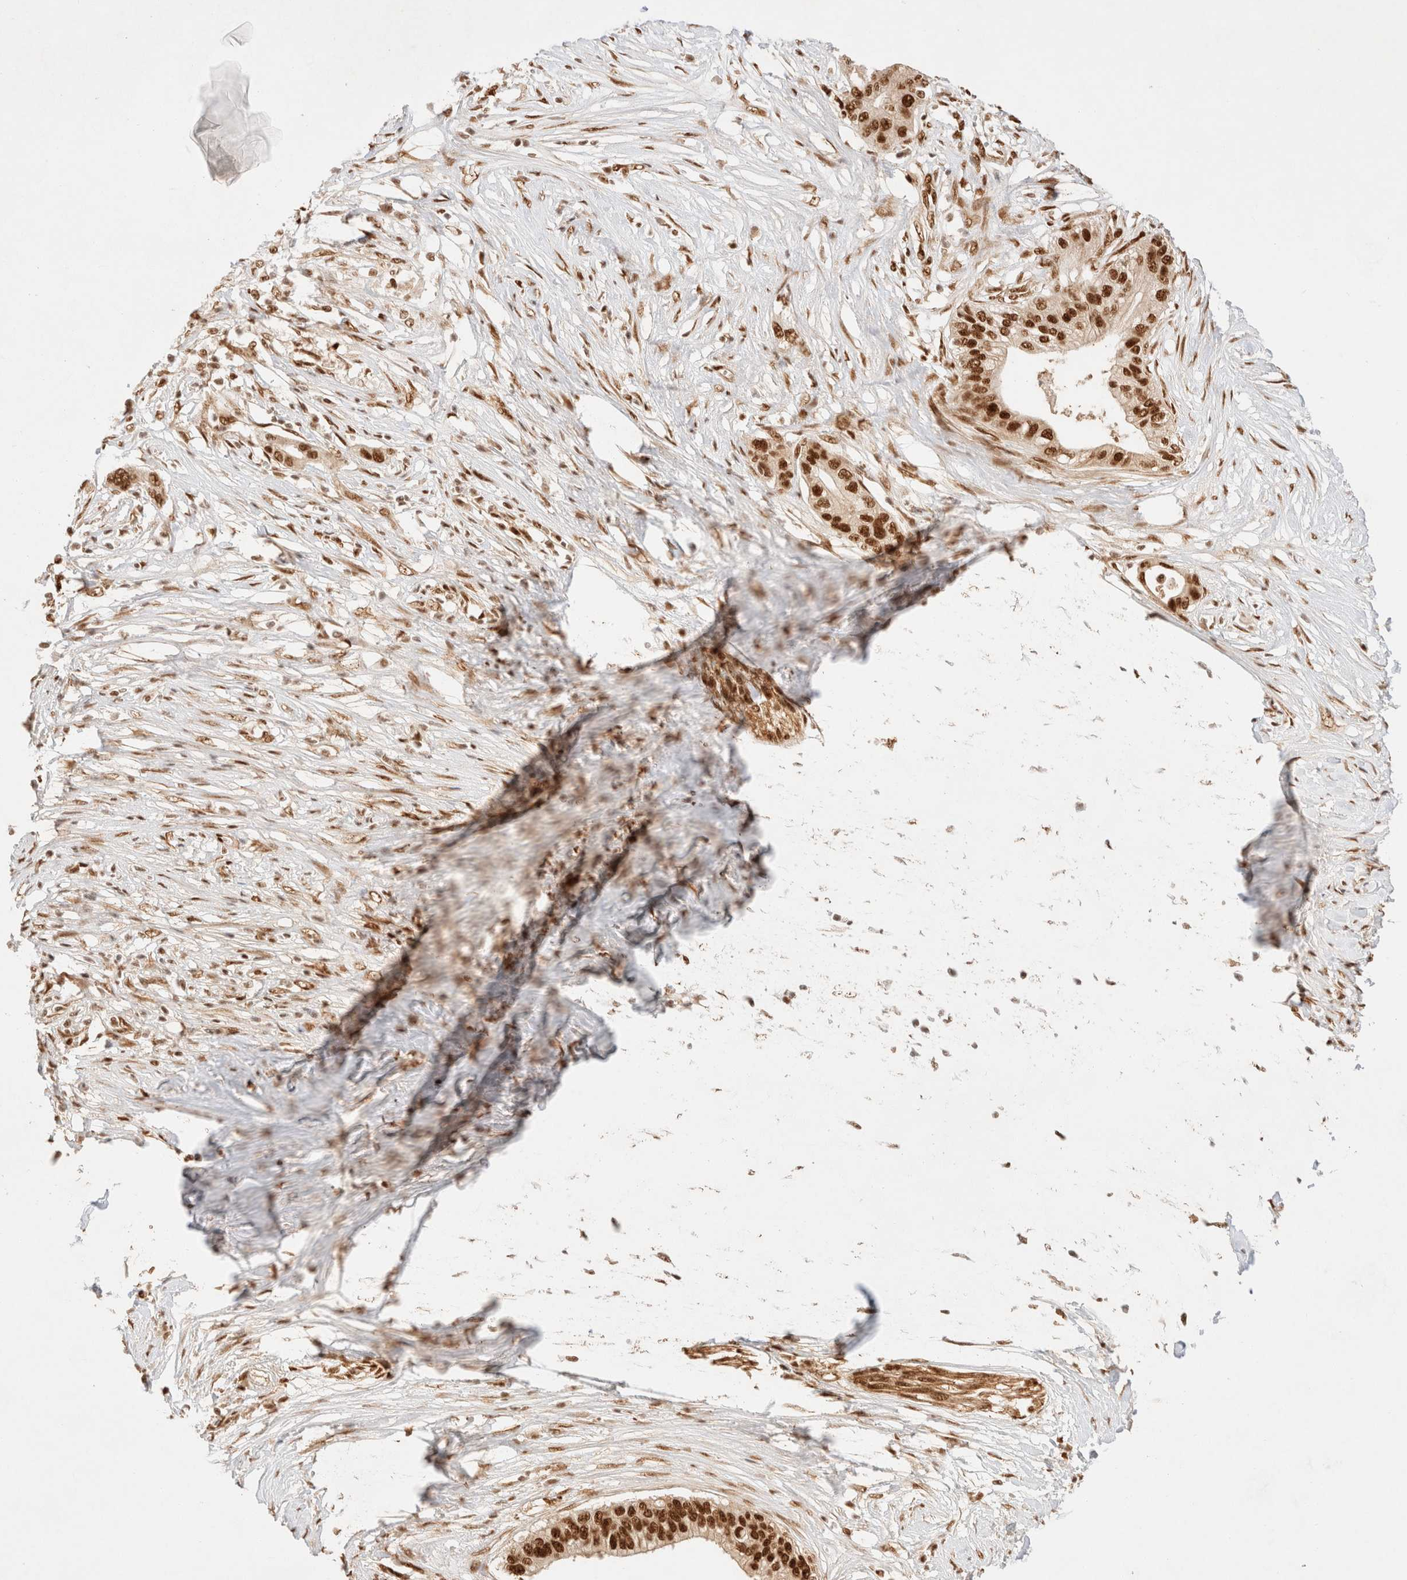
{"staining": {"intensity": "strong", "quantity": ">75%", "location": "nuclear"}, "tissue": "pancreatic cancer", "cell_type": "Tumor cells", "image_type": "cancer", "snomed": [{"axis": "morphology", "description": "Normal tissue, NOS"}, {"axis": "morphology", "description": "Adenocarcinoma, NOS"}, {"axis": "topography", "description": "Pancreas"}, {"axis": "topography", "description": "Peripheral nerve tissue"}], "caption": "IHC micrograph of human pancreatic cancer stained for a protein (brown), which displays high levels of strong nuclear positivity in about >75% of tumor cells.", "gene": "ZNF768", "patient": {"sex": "male", "age": 59}}